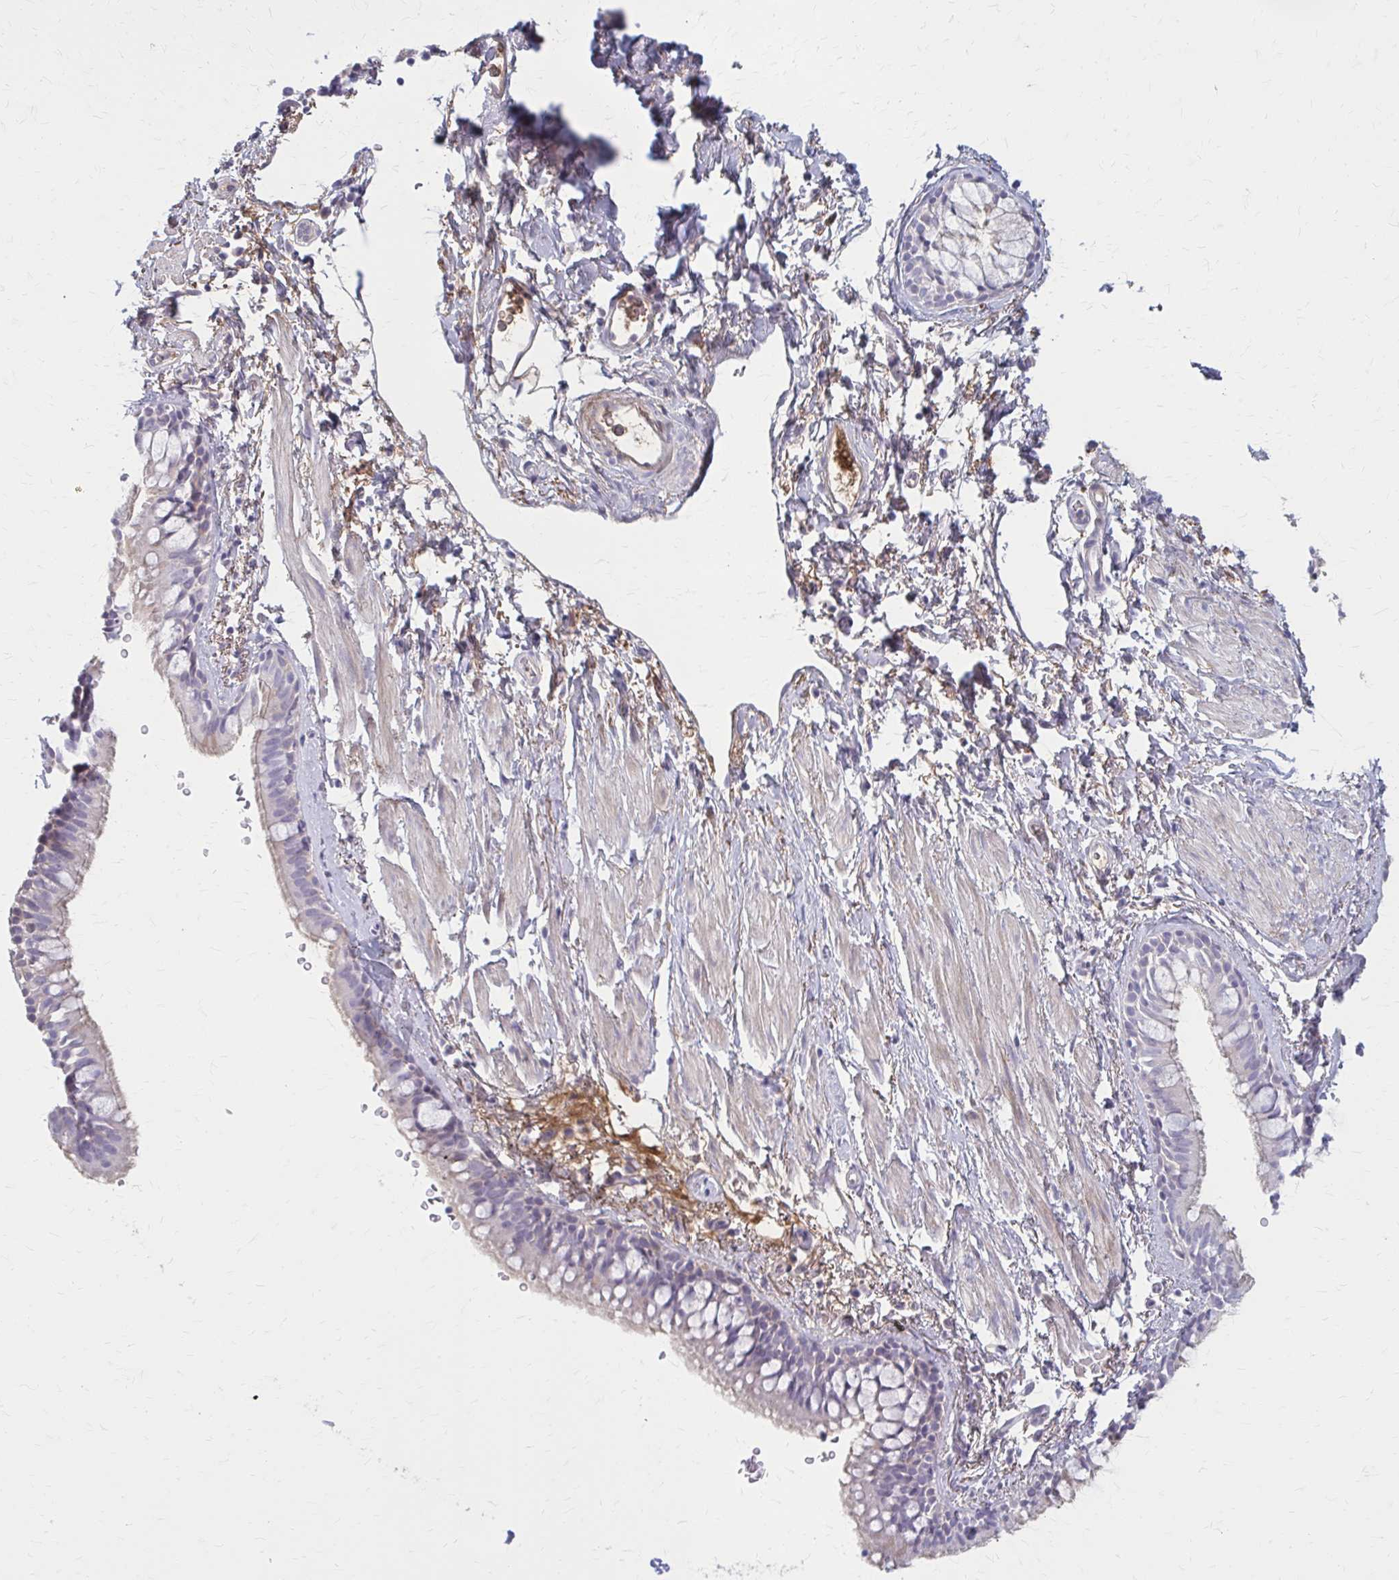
{"staining": {"intensity": "negative", "quantity": "none", "location": "none"}, "tissue": "bronchus", "cell_type": "Respiratory epithelial cells", "image_type": "normal", "snomed": [{"axis": "morphology", "description": "Normal tissue, NOS"}, {"axis": "topography", "description": "Lymph node"}, {"axis": "topography", "description": "Cartilage tissue"}, {"axis": "topography", "description": "Bronchus"}], "caption": "This image is of unremarkable bronchus stained with immunohistochemistry (IHC) to label a protein in brown with the nuclei are counter-stained blue. There is no positivity in respiratory epithelial cells.", "gene": "SERPIND1", "patient": {"sex": "female", "age": 70}}